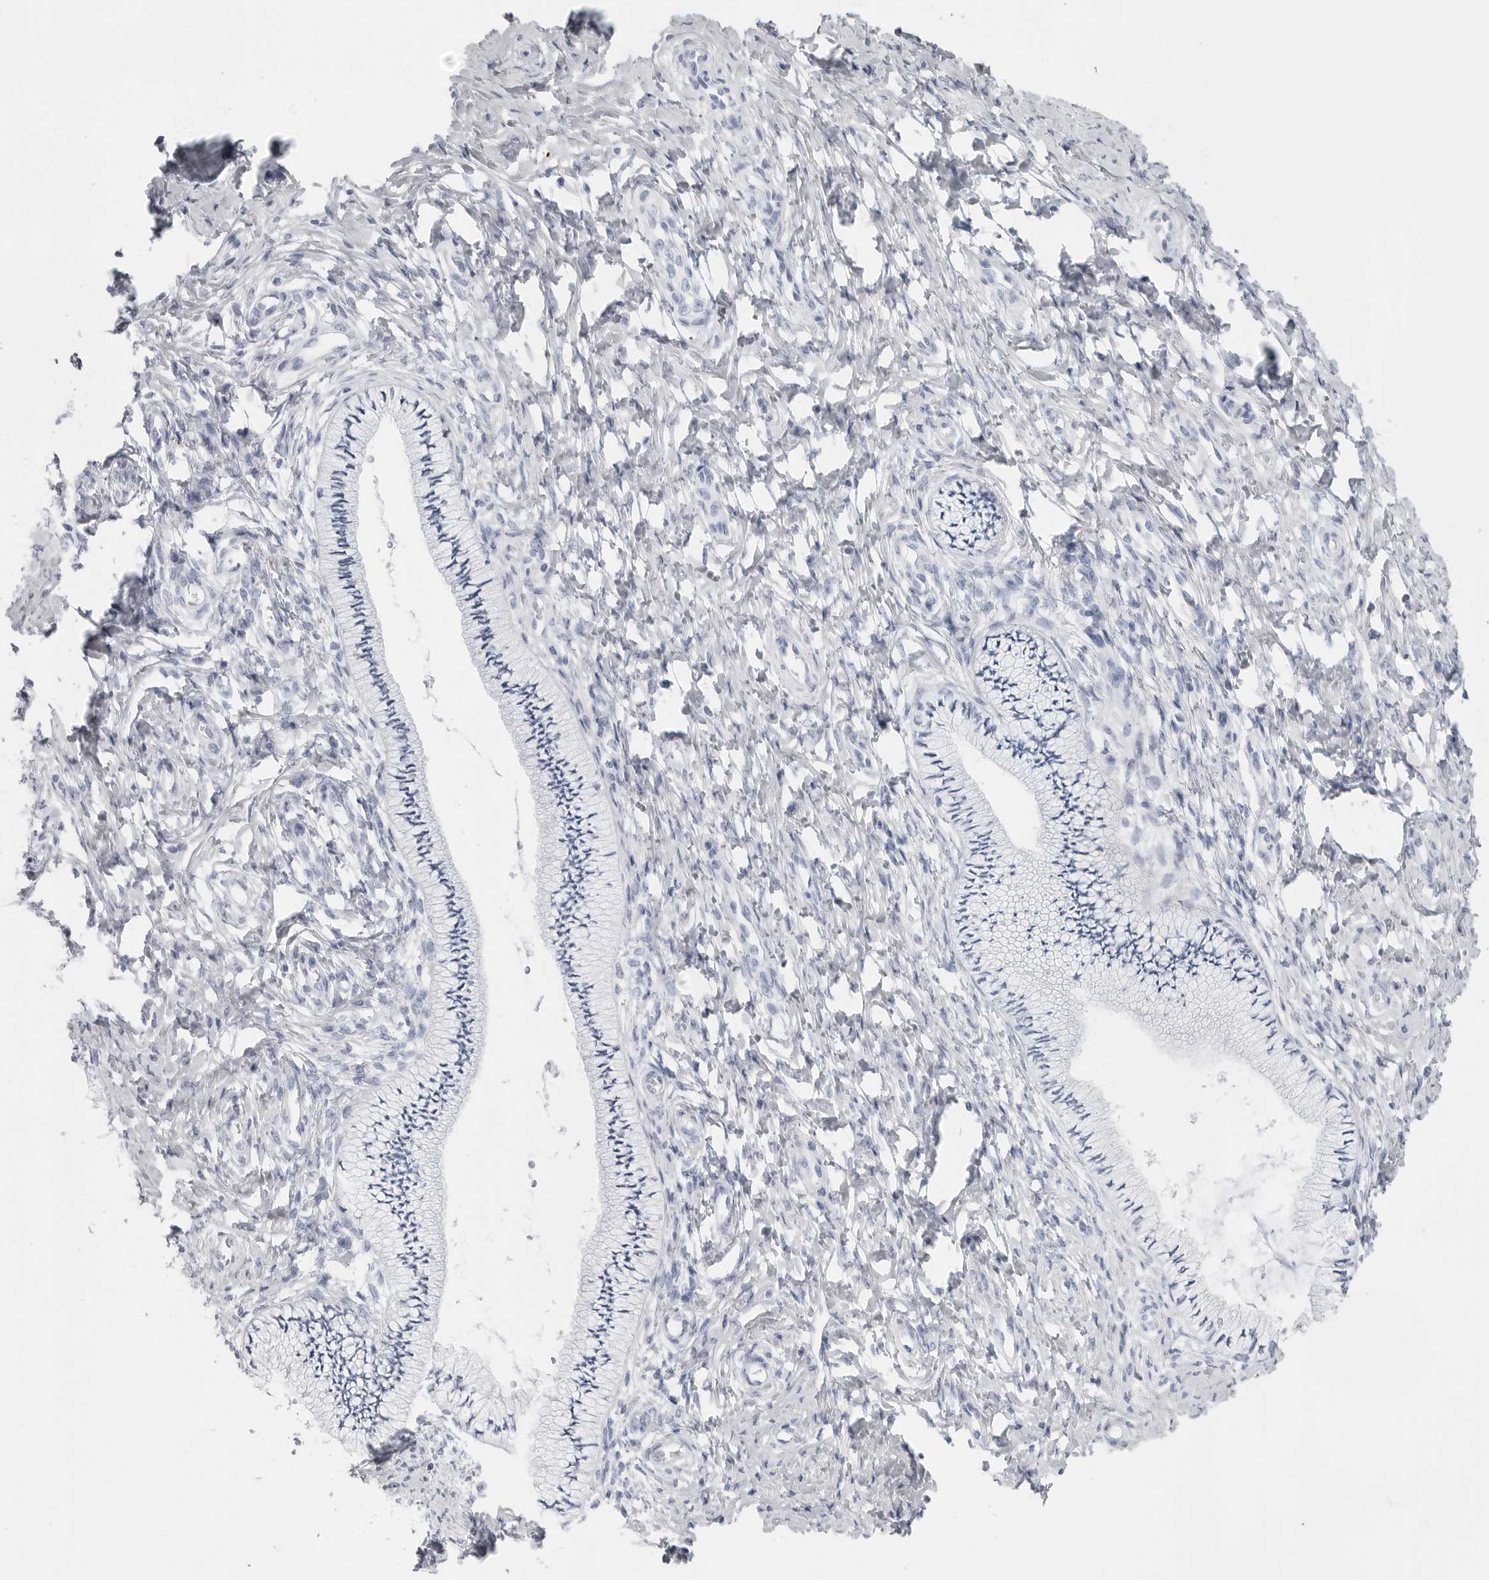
{"staining": {"intensity": "negative", "quantity": "none", "location": "none"}, "tissue": "cervix", "cell_type": "Glandular cells", "image_type": "normal", "snomed": [{"axis": "morphology", "description": "Normal tissue, NOS"}, {"axis": "topography", "description": "Cervix"}], "caption": "High power microscopy histopathology image of an IHC image of benign cervix, revealing no significant expression in glandular cells.", "gene": "CST2", "patient": {"sex": "female", "age": 36}}